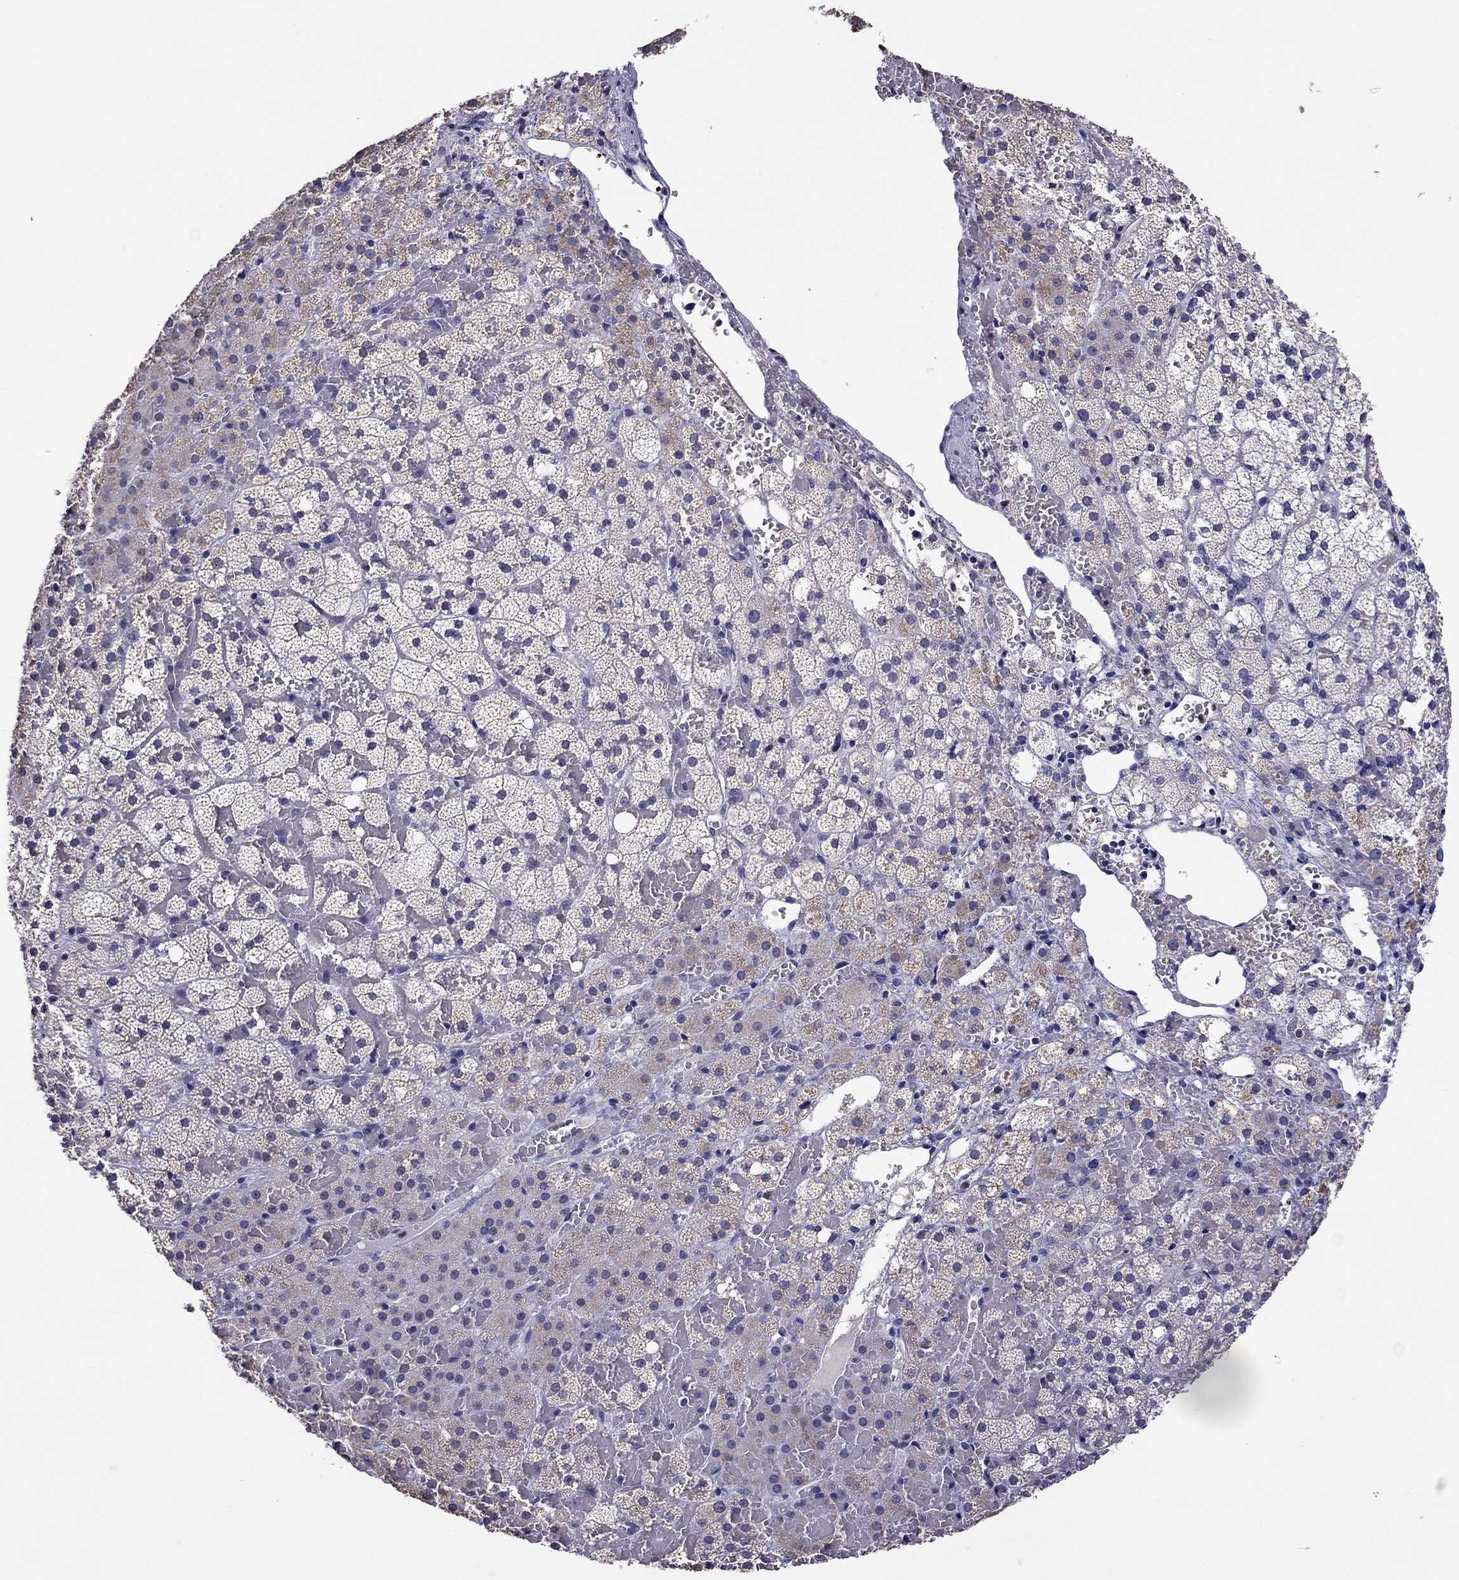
{"staining": {"intensity": "strong", "quantity": "<25%", "location": "cytoplasmic/membranous"}, "tissue": "adrenal gland", "cell_type": "Glandular cells", "image_type": "normal", "snomed": [{"axis": "morphology", "description": "Normal tissue, NOS"}, {"axis": "topography", "description": "Adrenal gland"}], "caption": "IHC micrograph of benign adrenal gland: adrenal gland stained using immunohistochemistry (IHC) reveals medium levels of strong protein expression localized specifically in the cytoplasmic/membranous of glandular cells, appearing as a cytoplasmic/membranous brown color.", "gene": "SCG2", "patient": {"sex": "male", "age": 53}}